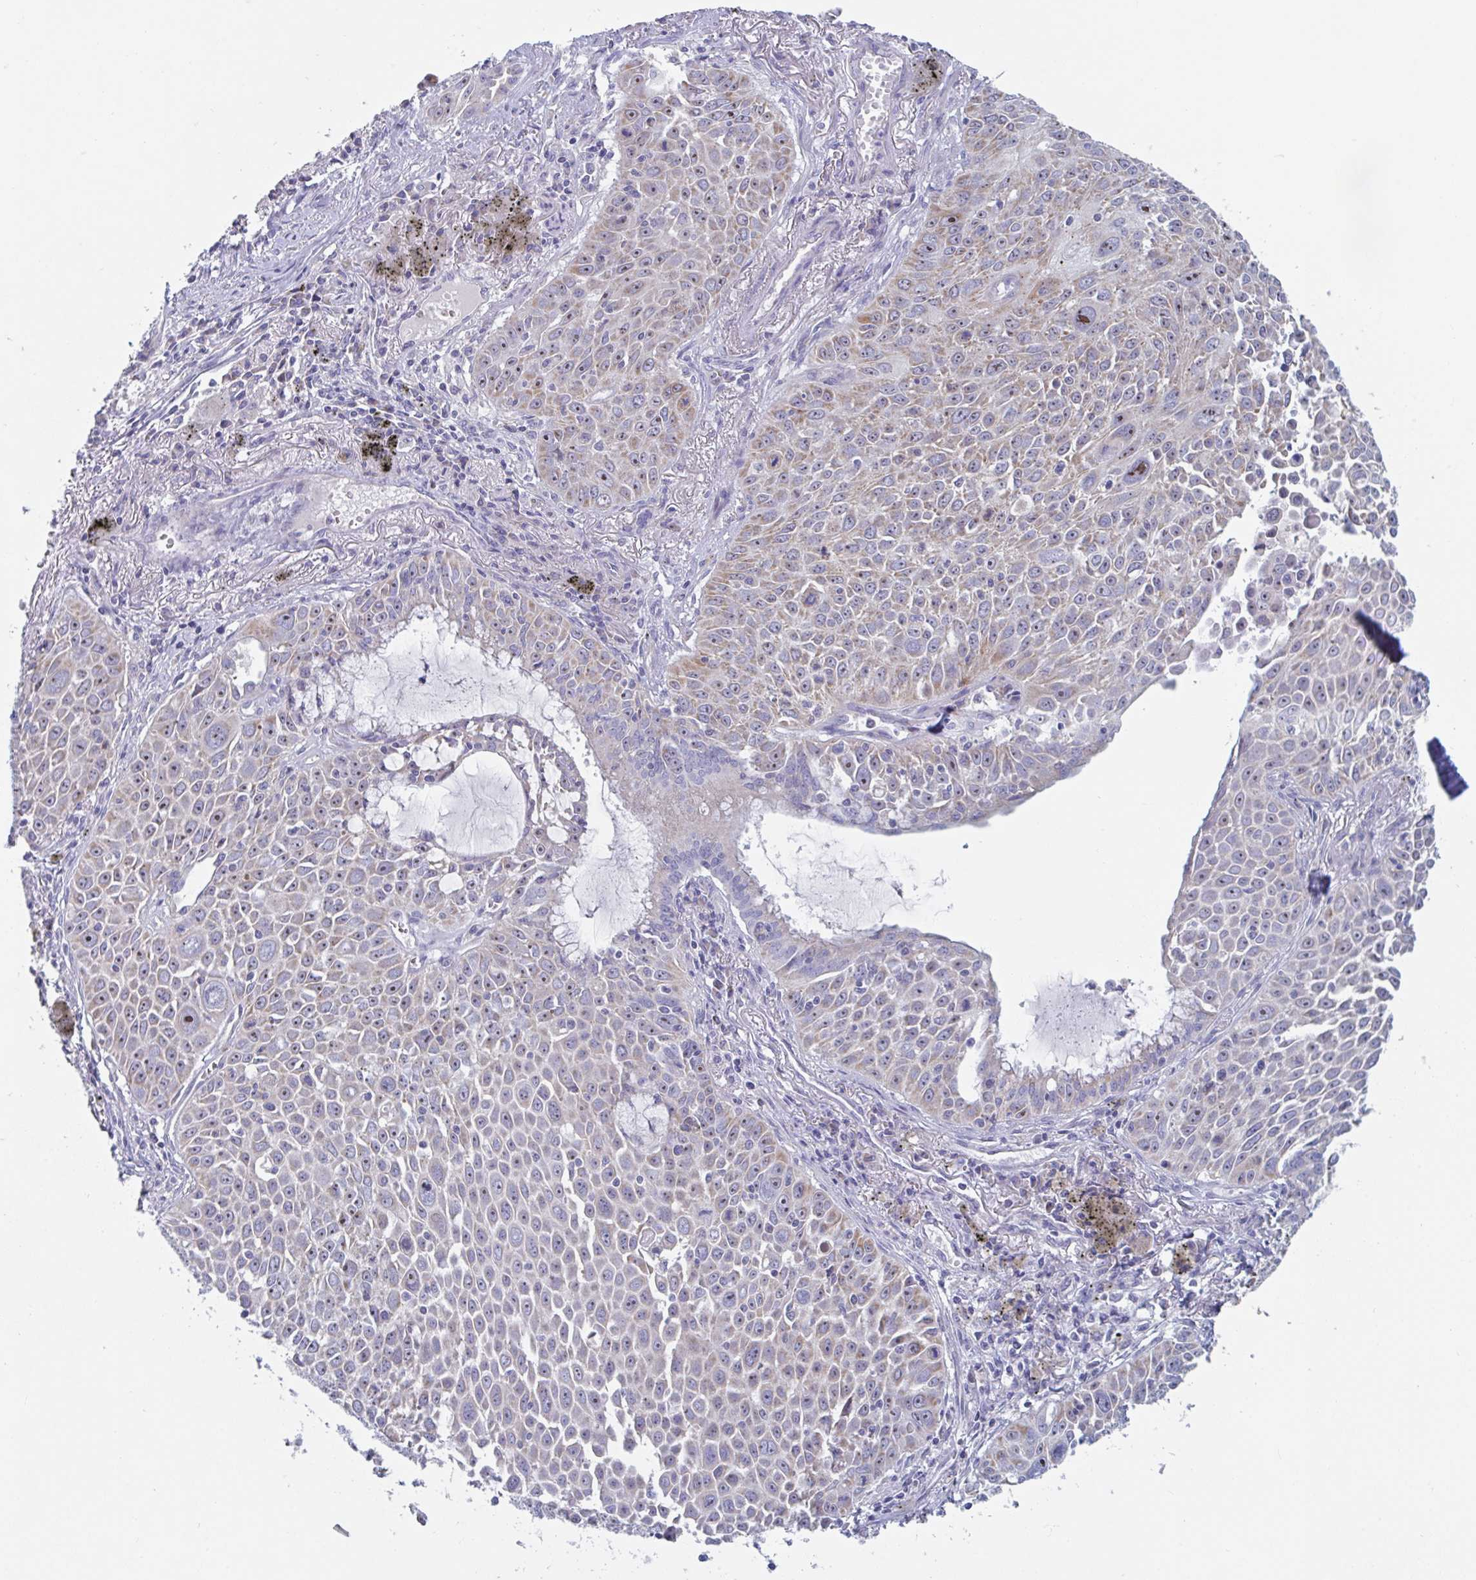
{"staining": {"intensity": "strong", "quantity": "25%-75%", "location": "cytoplasmic/membranous,nuclear"}, "tissue": "lung cancer", "cell_type": "Tumor cells", "image_type": "cancer", "snomed": [{"axis": "morphology", "description": "Squamous cell carcinoma, NOS"}, {"axis": "morphology", "description": "Squamous cell carcinoma, metastatic, NOS"}, {"axis": "topography", "description": "Lymph node"}, {"axis": "topography", "description": "Lung"}], "caption": "Immunohistochemistry photomicrograph of lung metastatic squamous cell carcinoma stained for a protein (brown), which displays high levels of strong cytoplasmic/membranous and nuclear staining in approximately 25%-75% of tumor cells.", "gene": "MRPL53", "patient": {"sex": "female", "age": 62}}